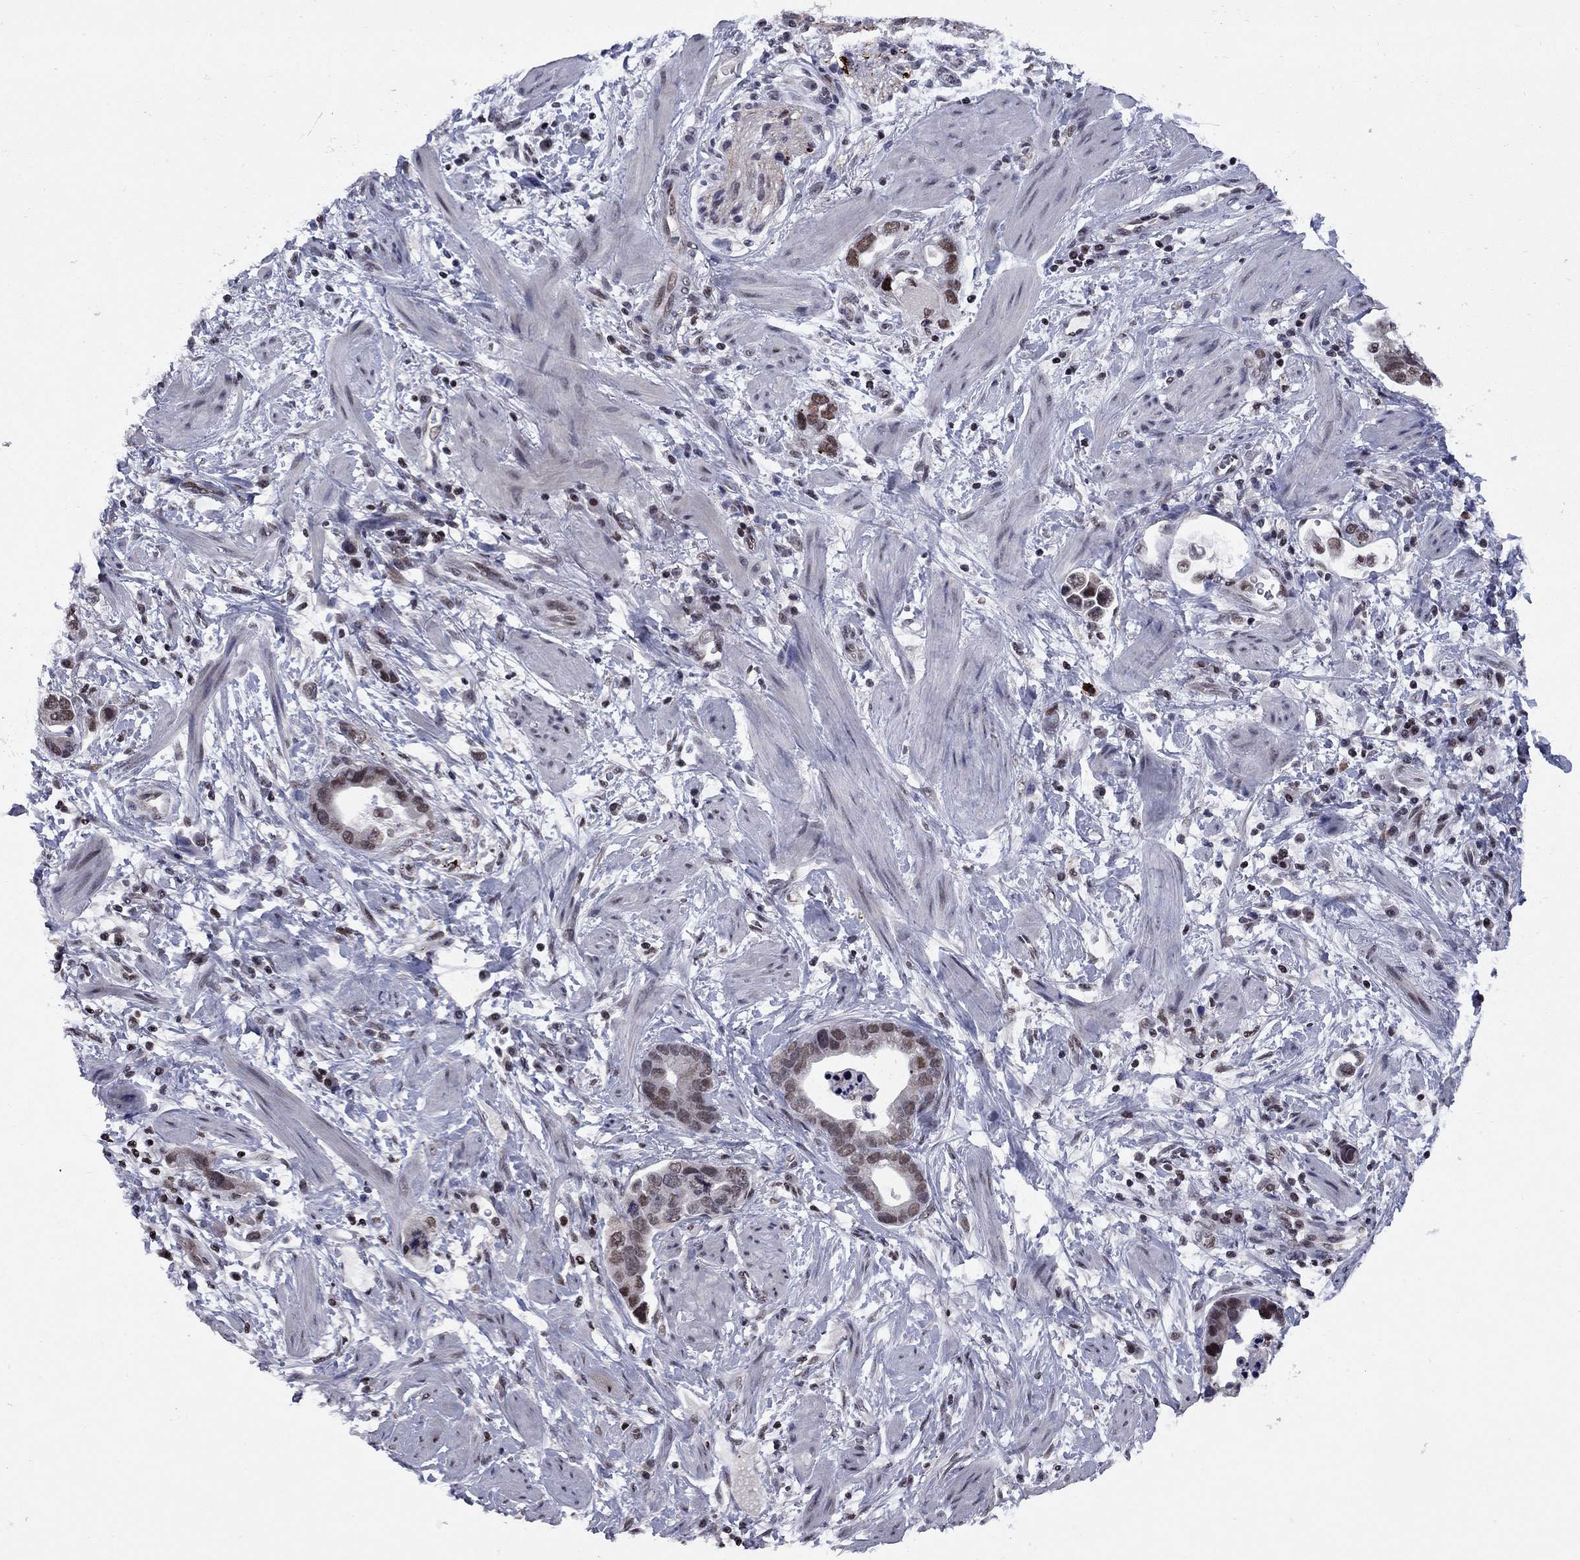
{"staining": {"intensity": "weak", "quantity": ">75%", "location": "nuclear"}, "tissue": "stomach cancer", "cell_type": "Tumor cells", "image_type": "cancer", "snomed": [{"axis": "morphology", "description": "Adenocarcinoma, NOS"}, {"axis": "topography", "description": "Stomach, lower"}], "caption": "Protein staining shows weak nuclear expression in approximately >75% of tumor cells in stomach cancer (adenocarcinoma).", "gene": "TAF9", "patient": {"sex": "female", "age": 93}}